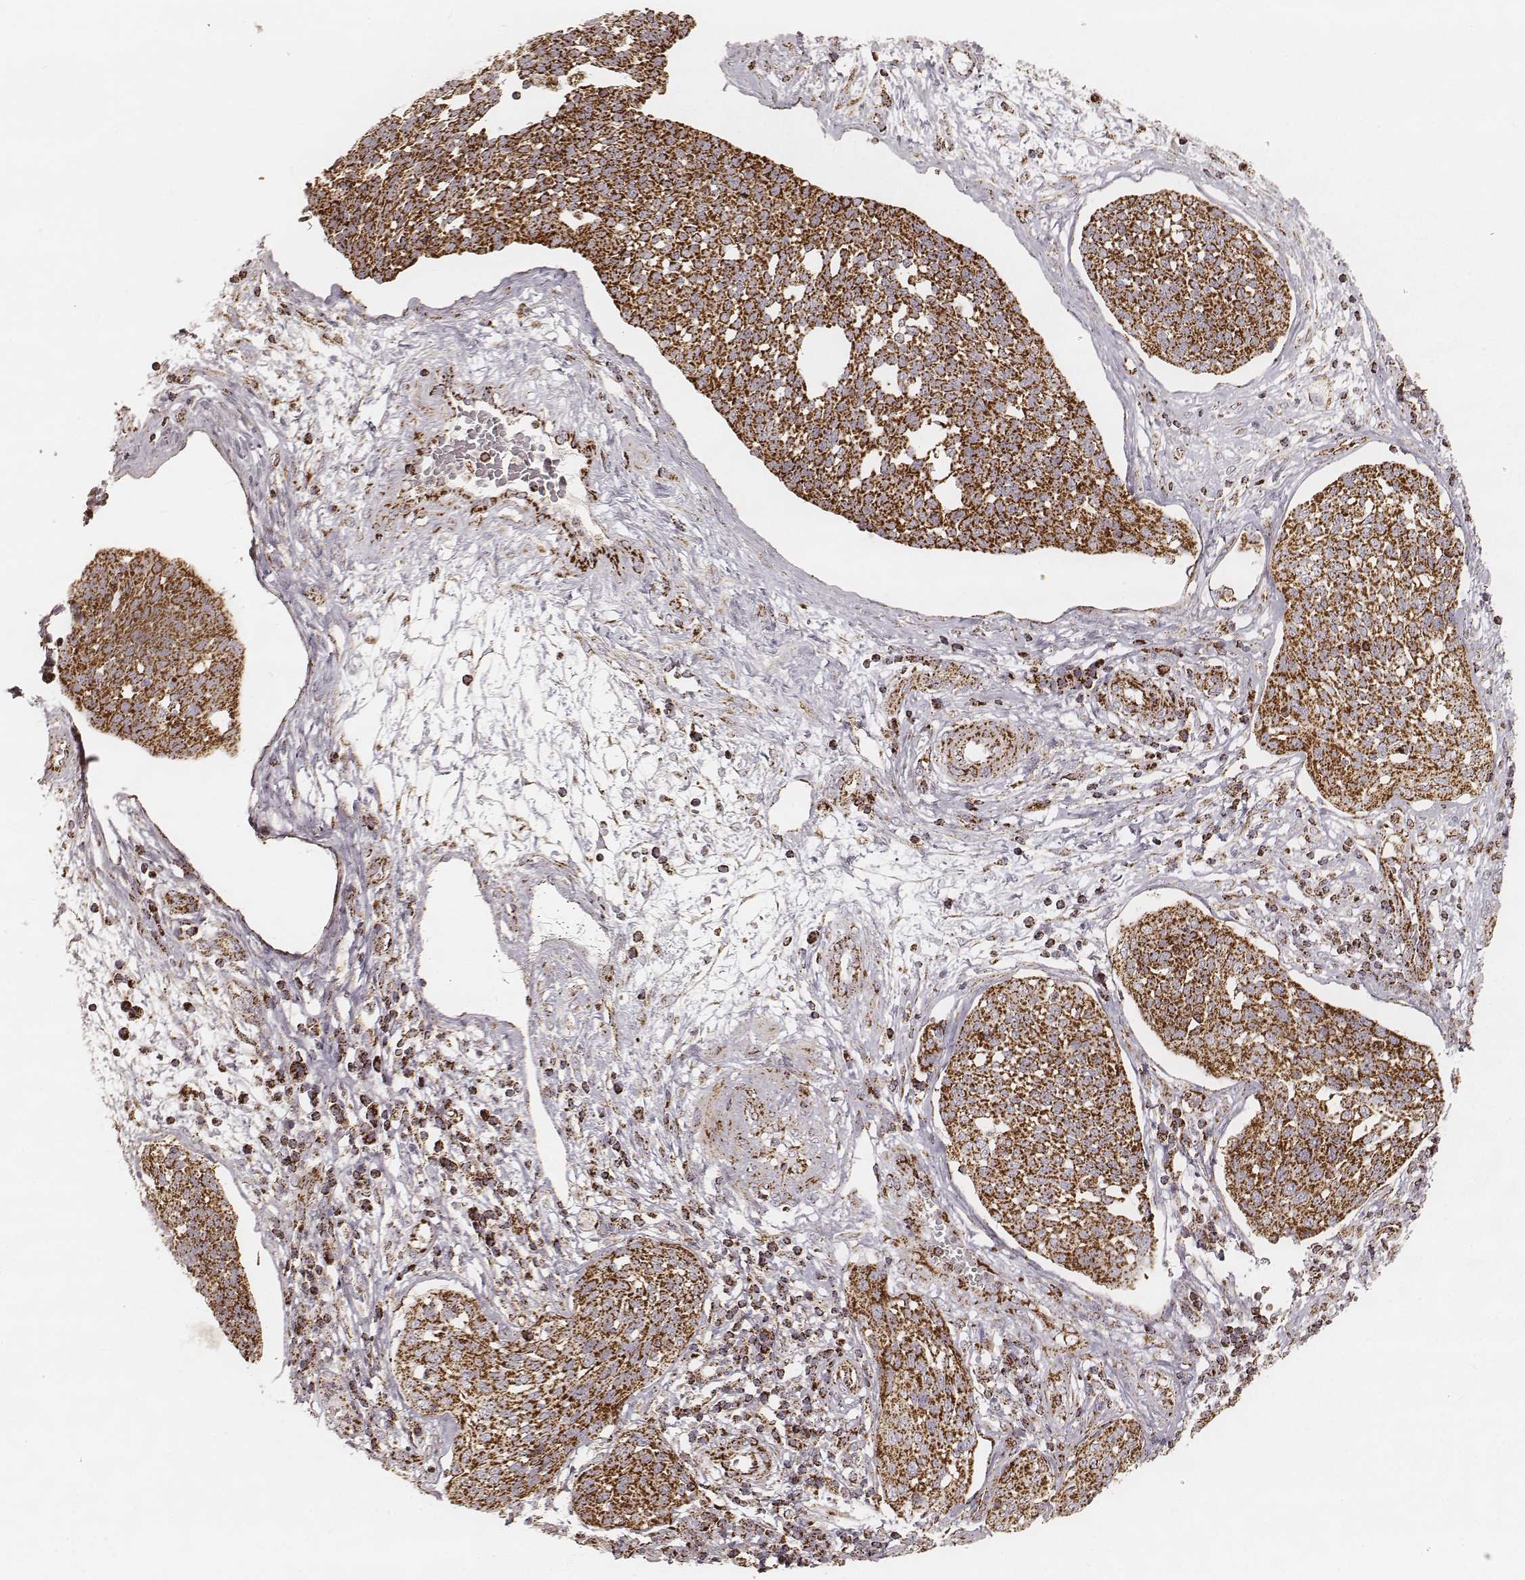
{"staining": {"intensity": "strong", "quantity": ">75%", "location": "cytoplasmic/membranous"}, "tissue": "cervical cancer", "cell_type": "Tumor cells", "image_type": "cancer", "snomed": [{"axis": "morphology", "description": "Squamous cell carcinoma, NOS"}, {"axis": "topography", "description": "Cervix"}], "caption": "Cervical squamous cell carcinoma tissue exhibits strong cytoplasmic/membranous positivity in about >75% of tumor cells, visualized by immunohistochemistry.", "gene": "CS", "patient": {"sex": "female", "age": 34}}